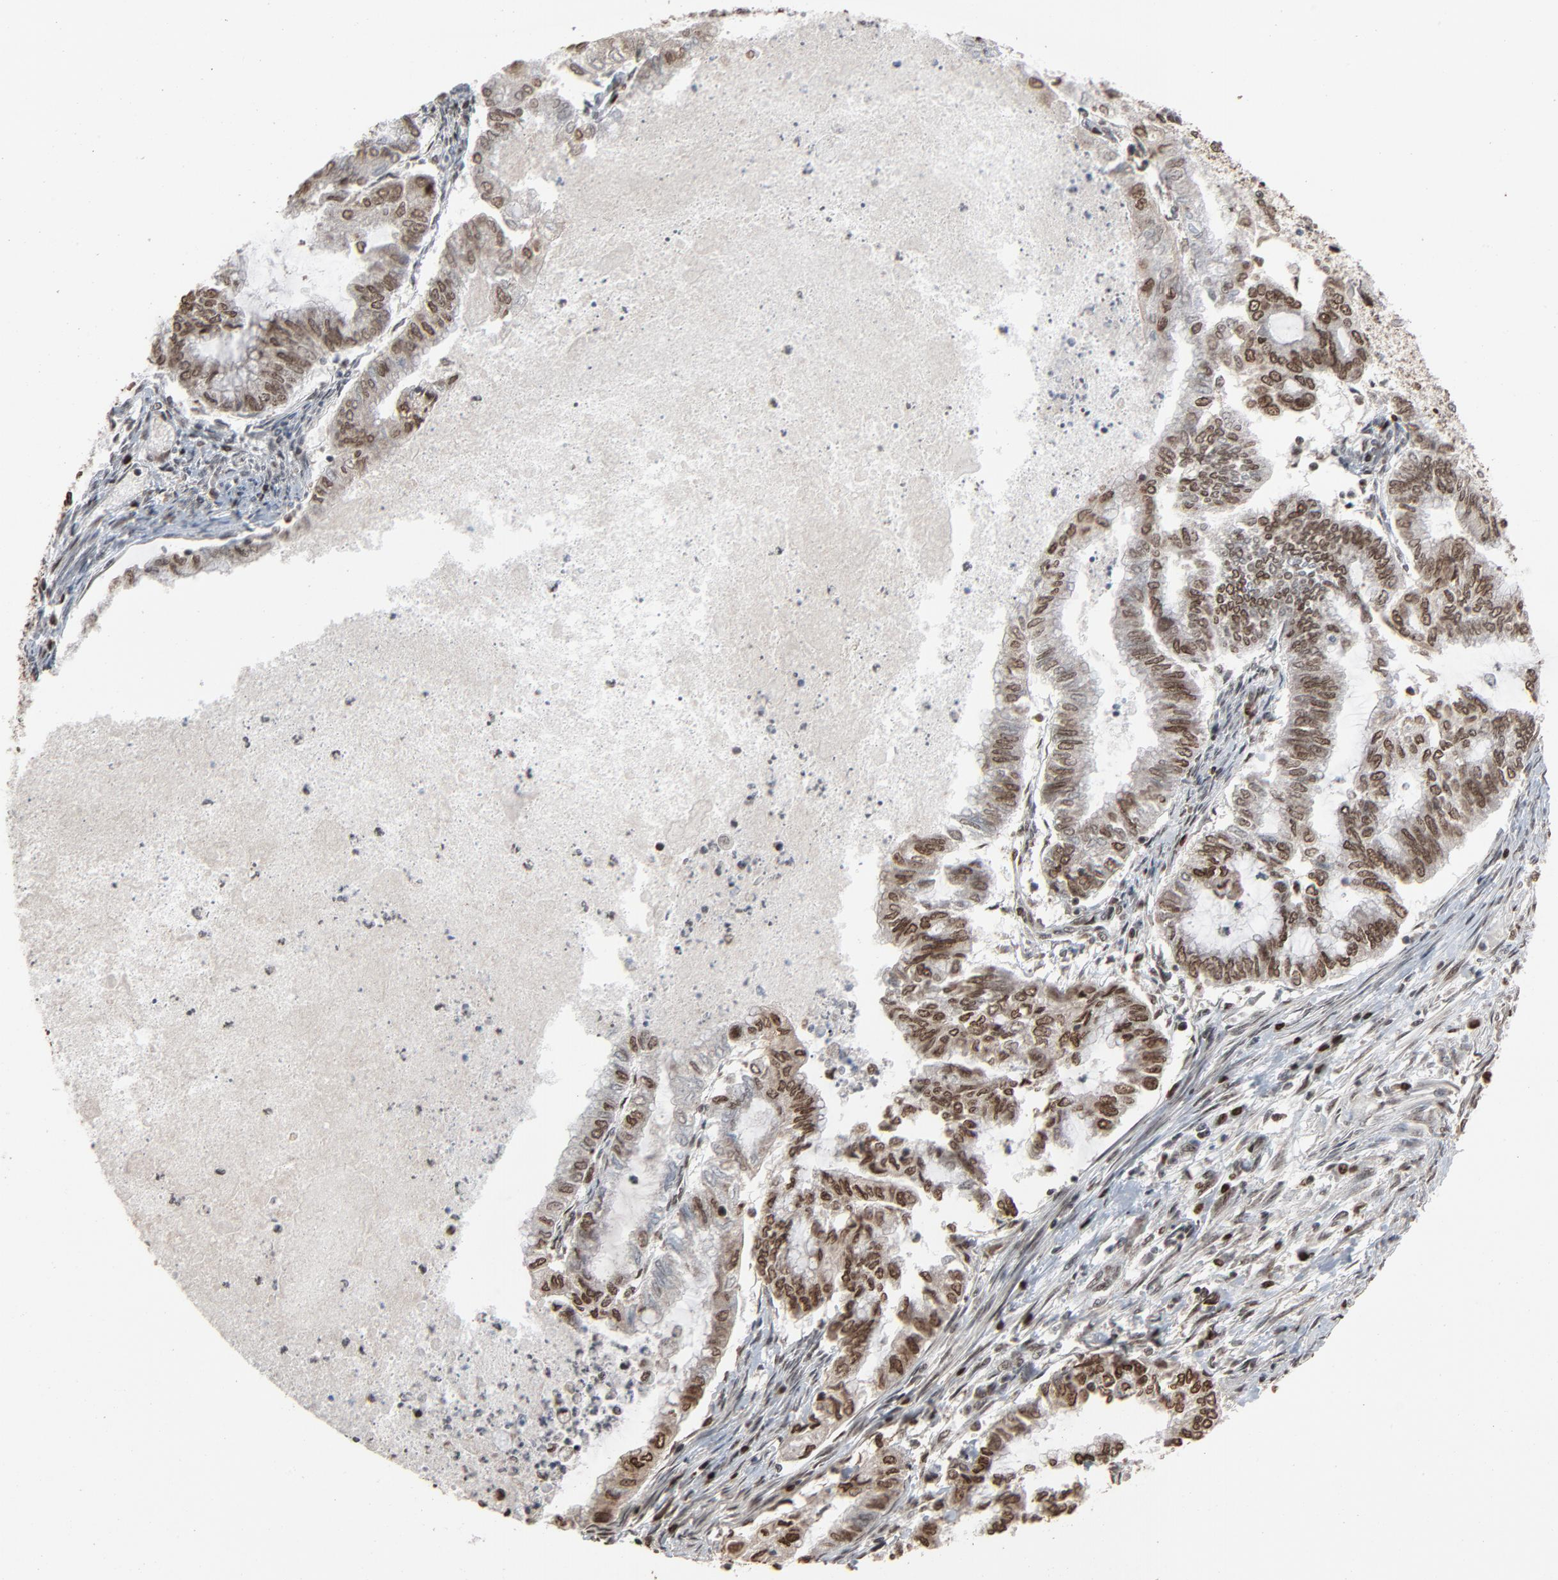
{"staining": {"intensity": "moderate", "quantity": ">75%", "location": "nuclear"}, "tissue": "endometrial cancer", "cell_type": "Tumor cells", "image_type": "cancer", "snomed": [{"axis": "morphology", "description": "Adenocarcinoma, NOS"}, {"axis": "topography", "description": "Endometrium"}], "caption": "A brown stain labels moderate nuclear expression of a protein in endometrial adenocarcinoma tumor cells. (Stains: DAB in brown, nuclei in blue, Microscopy: brightfield microscopy at high magnification).", "gene": "RPS6KA3", "patient": {"sex": "female", "age": 79}}